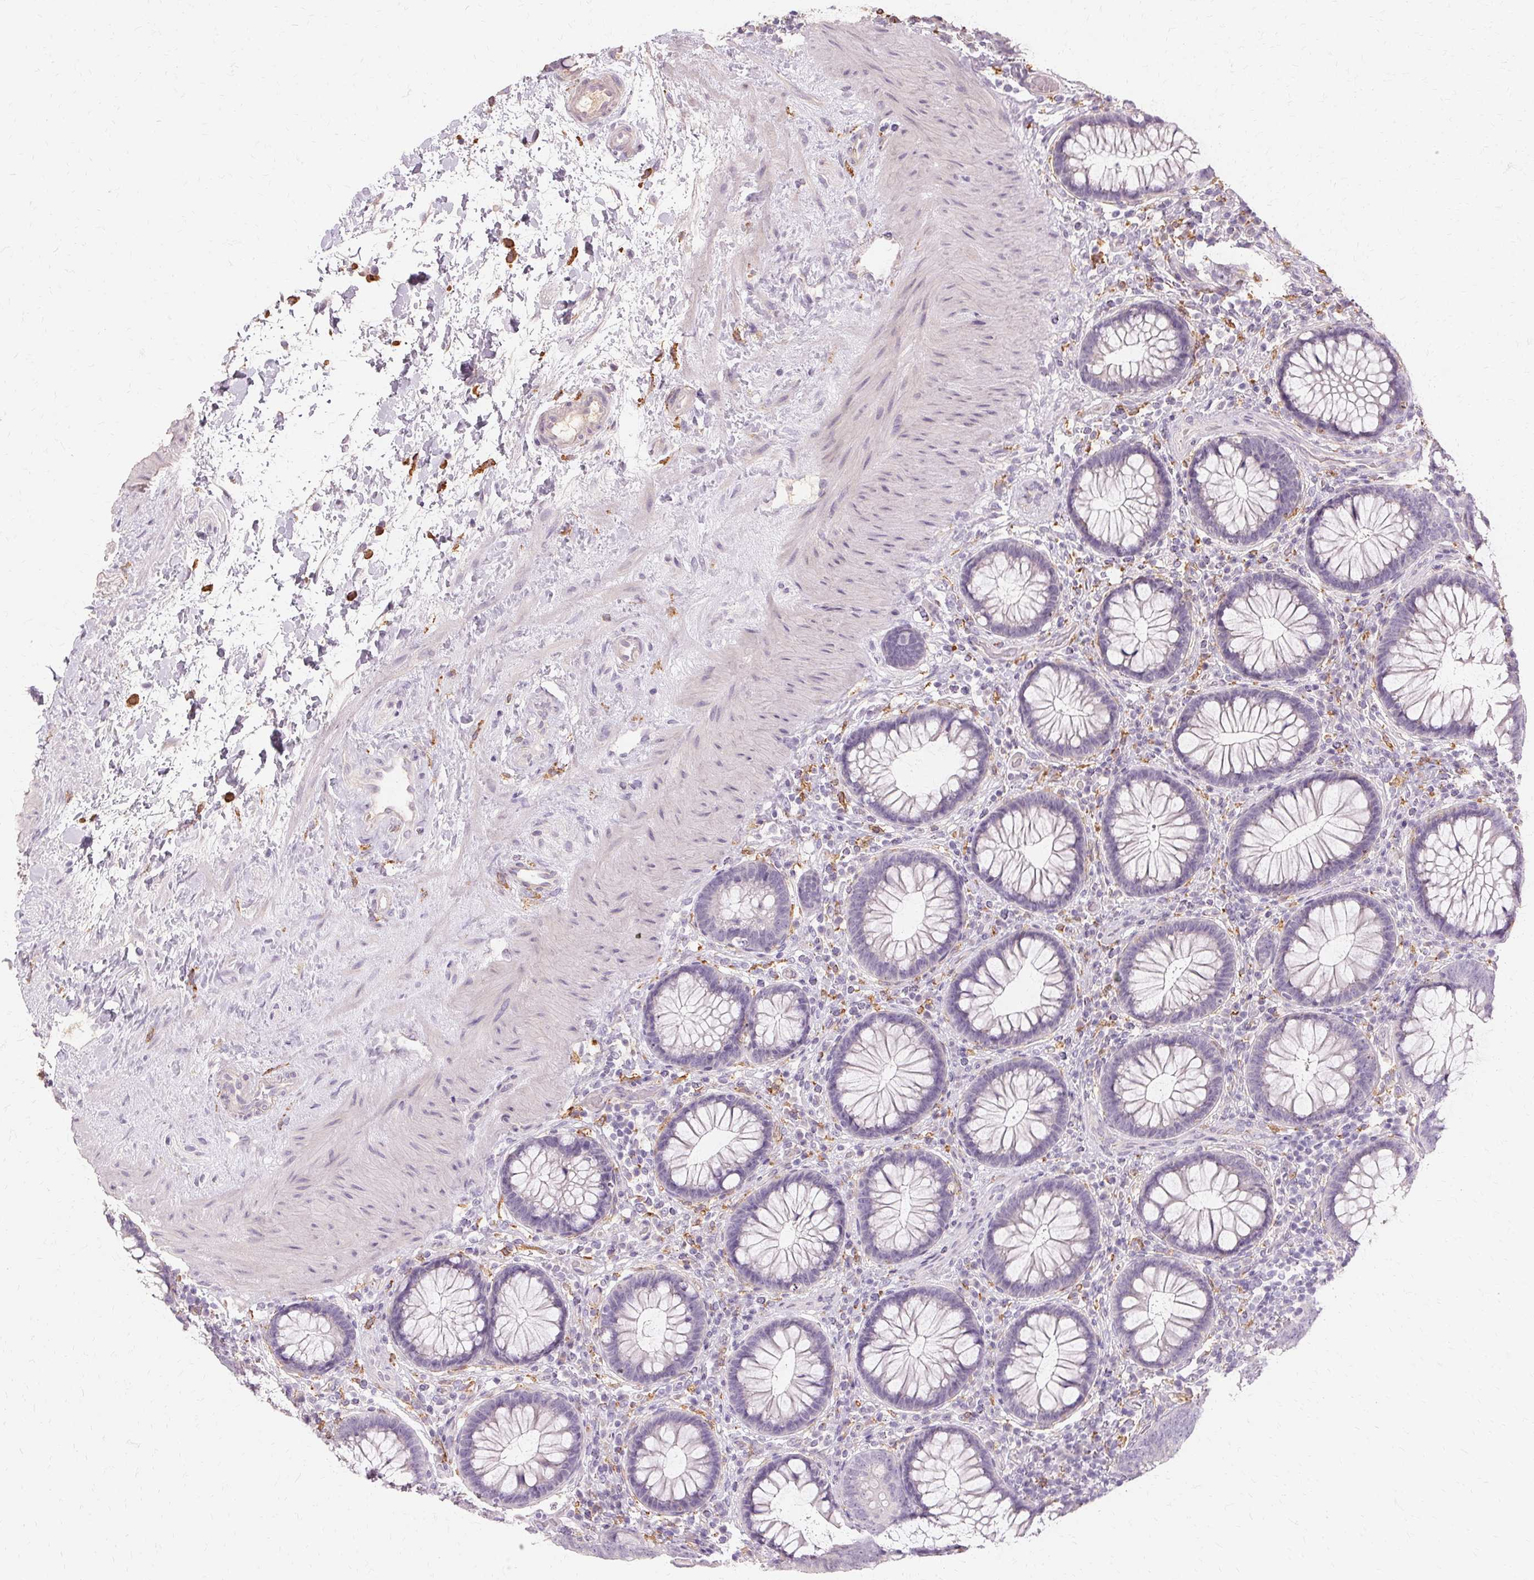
{"staining": {"intensity": "negative", "quantity": "none", "location": "none"}, "tissue": "colon", "cell_type": "Endothelial cells", "image_type": "normal", "snomed": [{"axis": "morphology", "description": "Normal tissue, NOS"}, {"axis": "morphology", "description": "Adenoma, NOS"}, {"axis": "topography", "description": "Soft tissue"}, {"axis": "topography", "description": "Colon"}], "caption": "An immunohistochemistry histopathology image of unremarkable colon is shown. There is no staining in endothelial cells of colon.", "gene": "IFNGR1", "patient": {"sex": "male", "age": 47}}